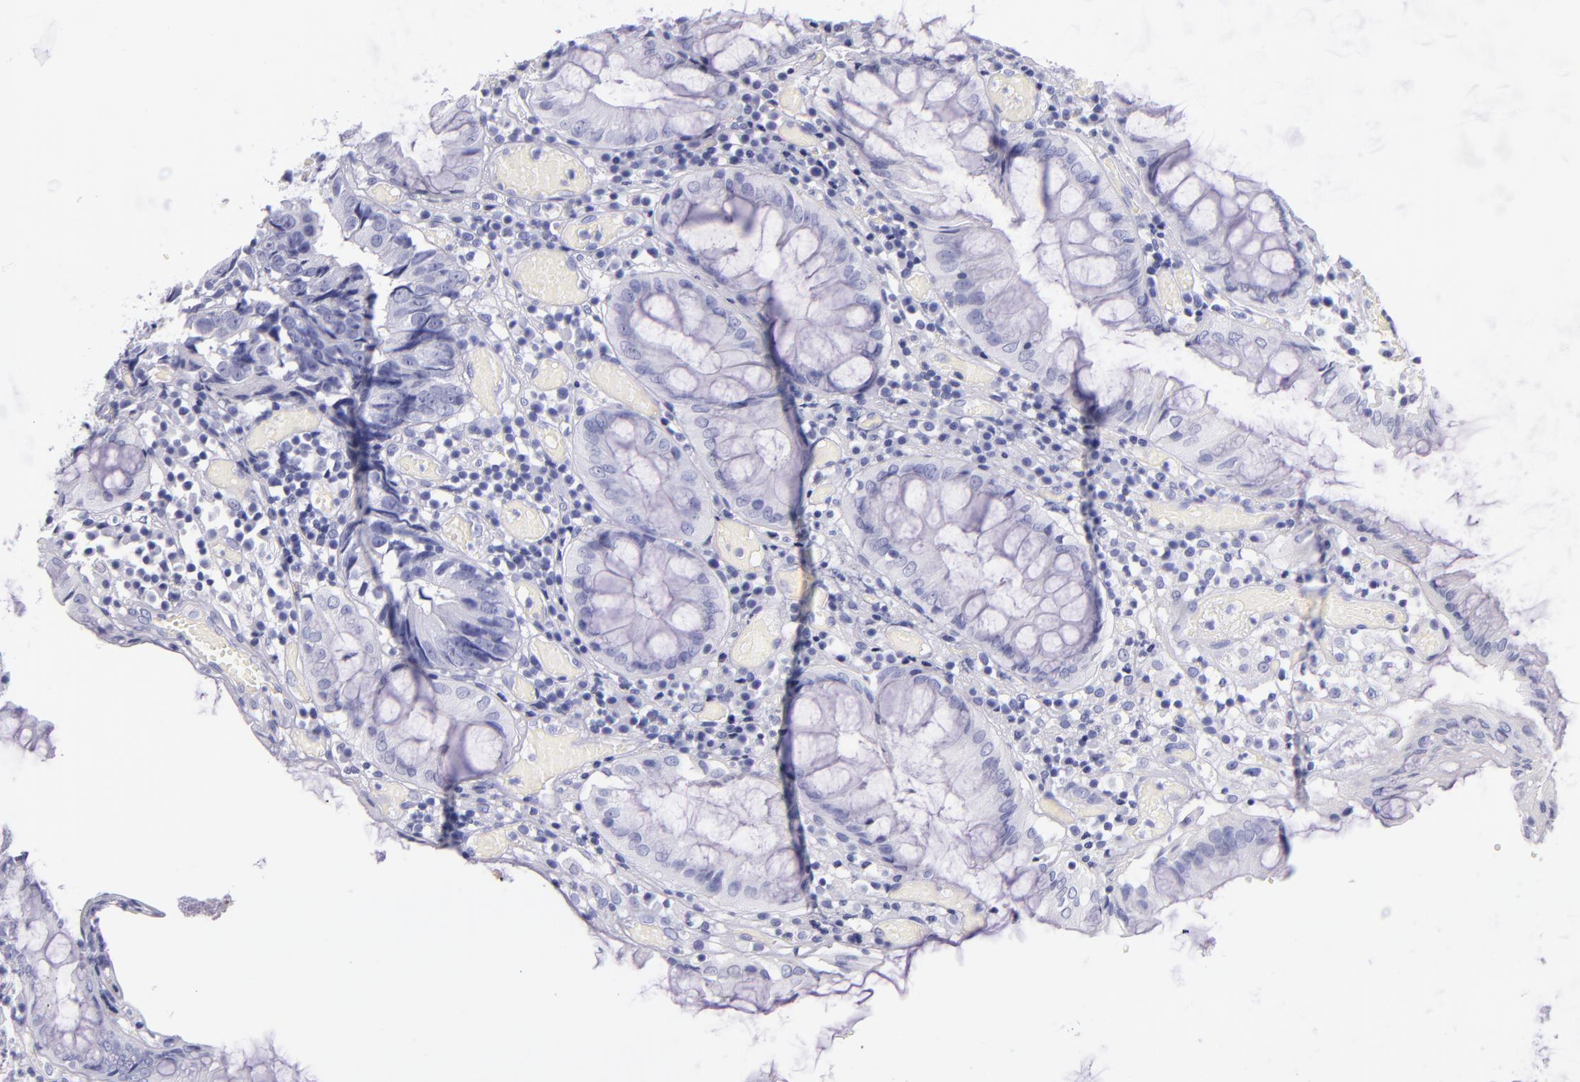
{"staining": {"intensity": "negative", "quantity": "none", "location": "none"}, "tissue": "colorectal cancer", "cell_type": "Tumor cells", "image_type": "cancer", "snomed": [{"axis": "morphology", "description": "Adenocarcinoma, NOS"}, {"axis": "topography", "description": "Rectum"}], "caption": "This is a photomicrograph of IHC staining of colorectal cancer (adenocarcinoma), which shows no positivity in tumor cells.", "gene": "SFTPB", "patient": {"sex": "female", "age": 98}}